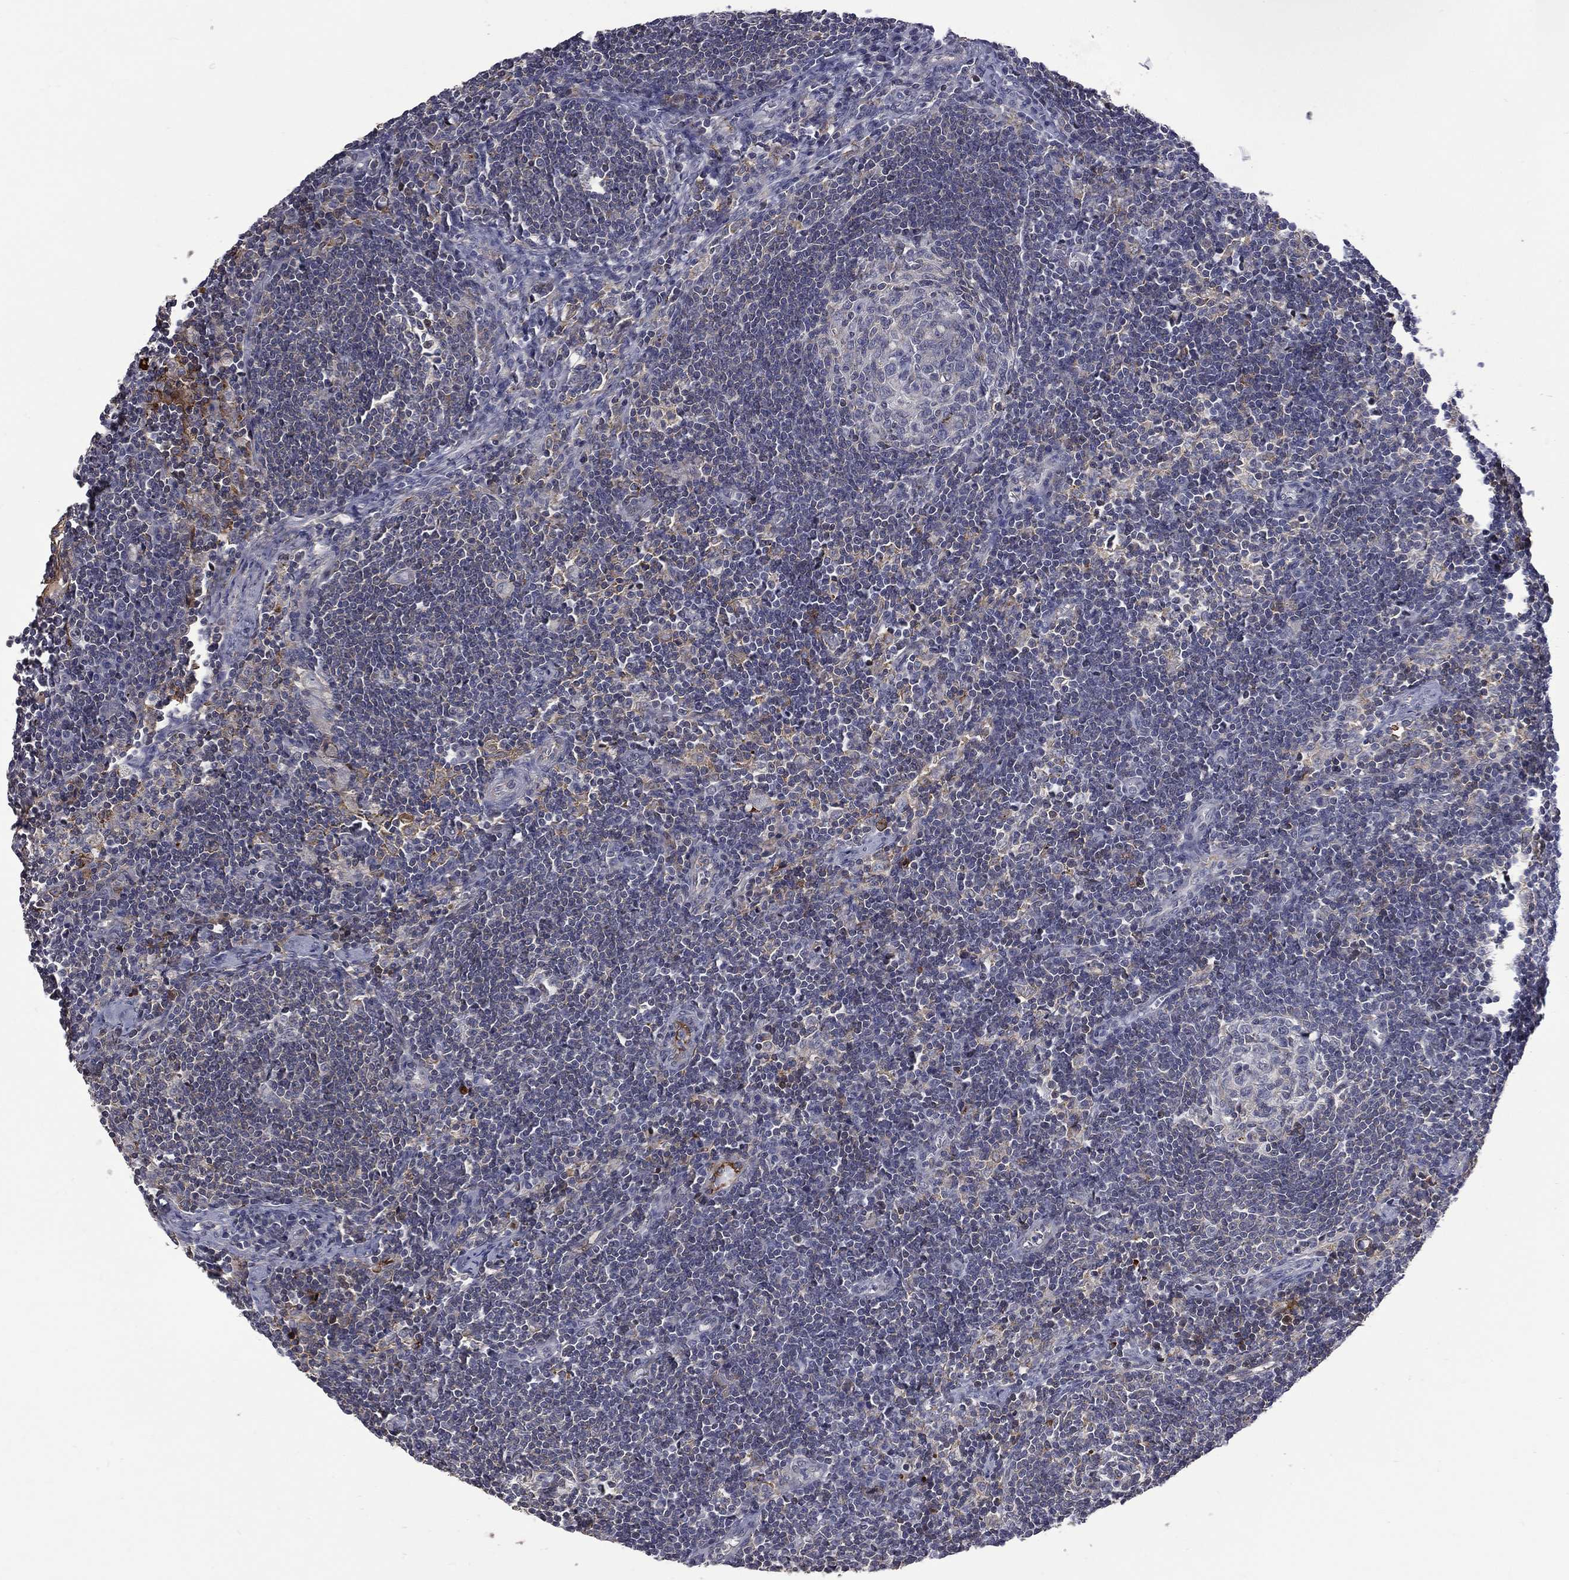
{"staining": {"intensity": "negative", "quantity": "none", "location": "none"}, "tissue": "lymph node", "cell_type": "Germinal center cells", "image_type": "normal", "snomed": [{"axis": "morphology", "description": "Normal tissue, NOS"}, {"axis": "morphology", "description": "Adenocarcinoma, NOS"}, {"axis": "topography", "description": "Lymph node"}, {"axis": "topography", "description": "Pancreas"}], "caption": "Immunohistochemistry histopathology image of unremarkable lymph node stained for a protein (brown), which shows no staining in germinal center cells. (Immunohistochemistry (ihc), brightfield microscopy, high magnification).", "gene": "FGG", "patient": {"sex": "female", "age": 58}}